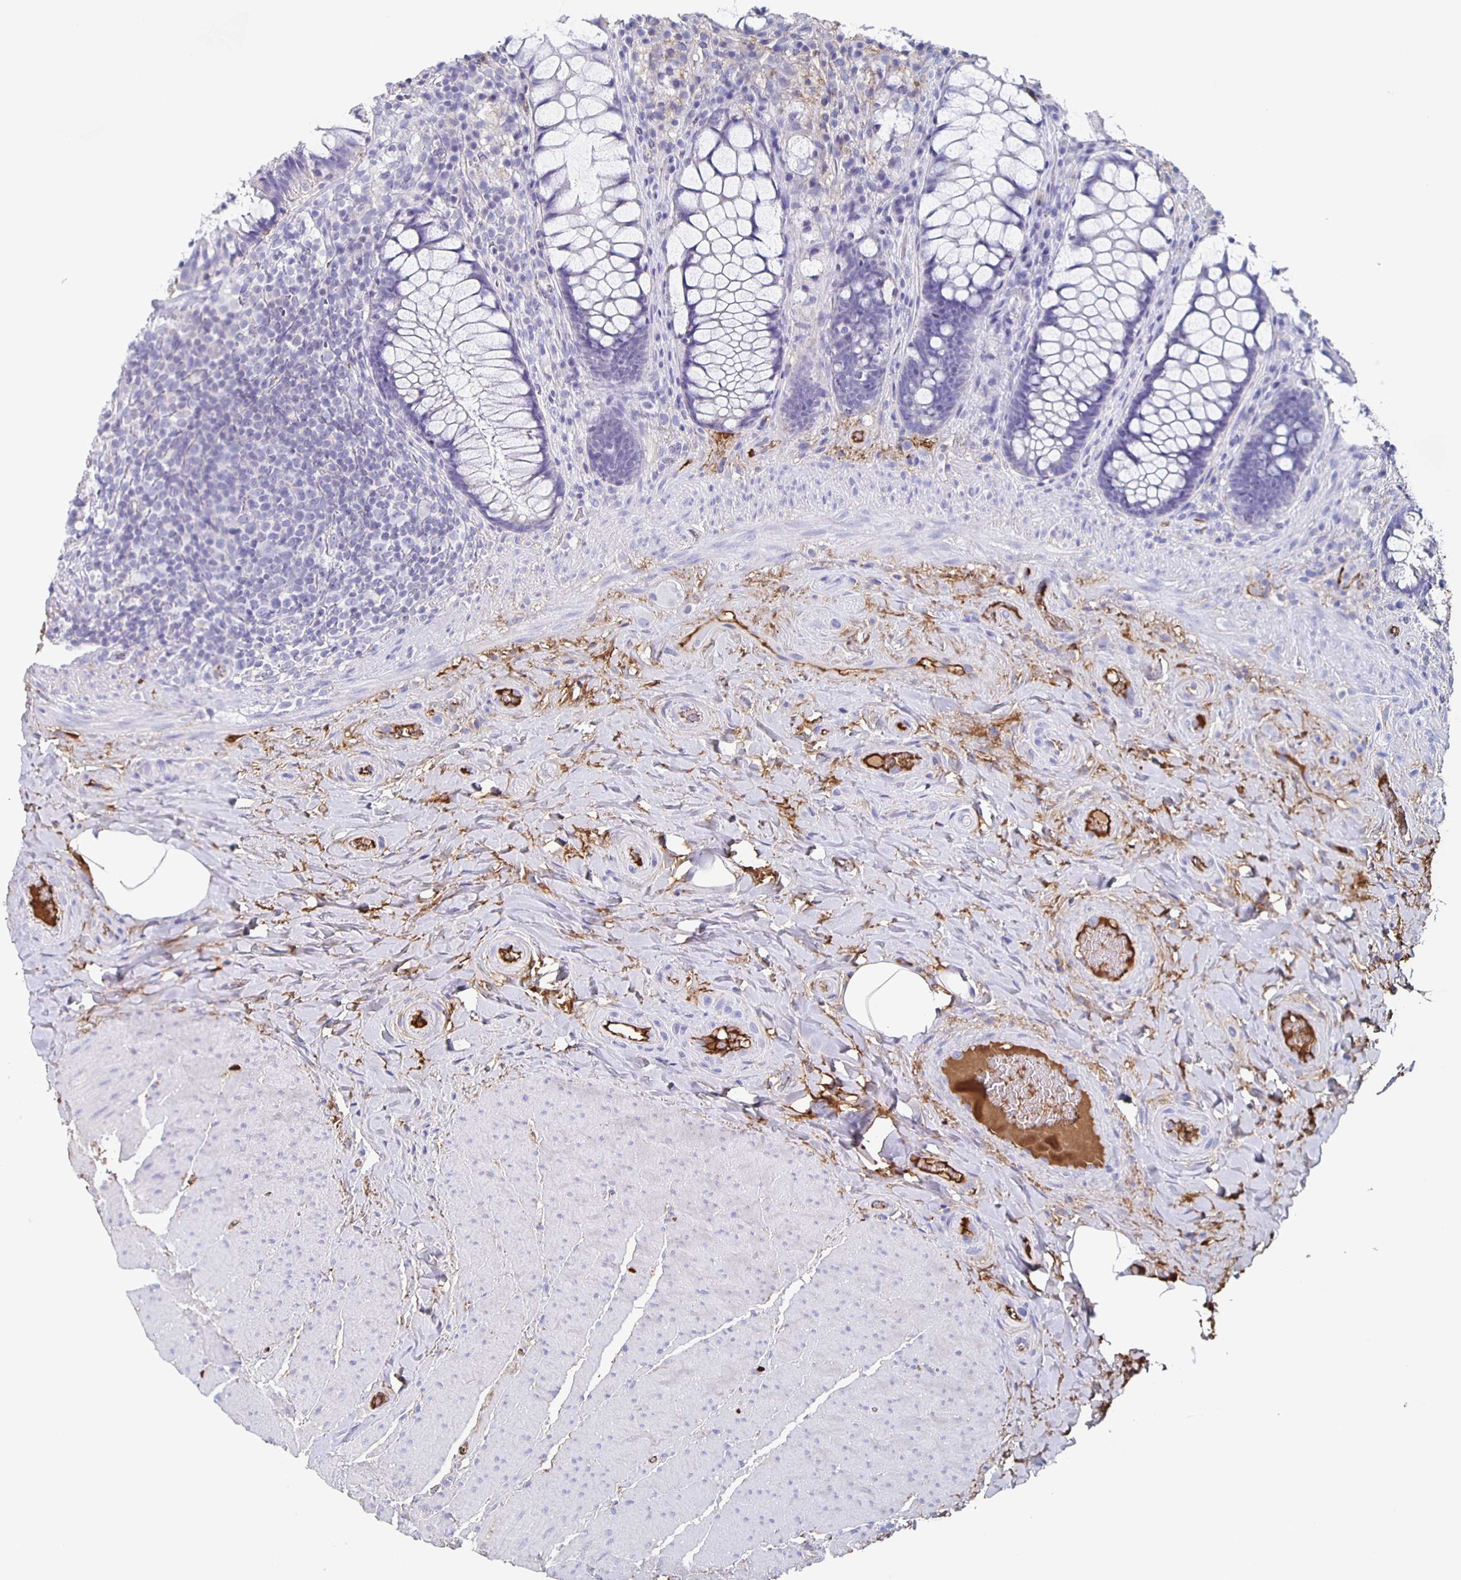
{"staining": {"intensity": "negative", "quantity": "none", "location": "none"}, "tissue": "rectum", "cell_type": "Glandular cells", "image_type": "normal", "snomed": [{"axis": "morphology", "description": "Normal tissue, NOS"}, {"axis": "topography", "description": "Rectum"}], "caption": "High power microscopy photomicrograph of an IHC micrograph of benign rectum, revealing no significant expression in glandular cells.", "gene": "FGA", "patient": {"sex": "female", "age": 58}}